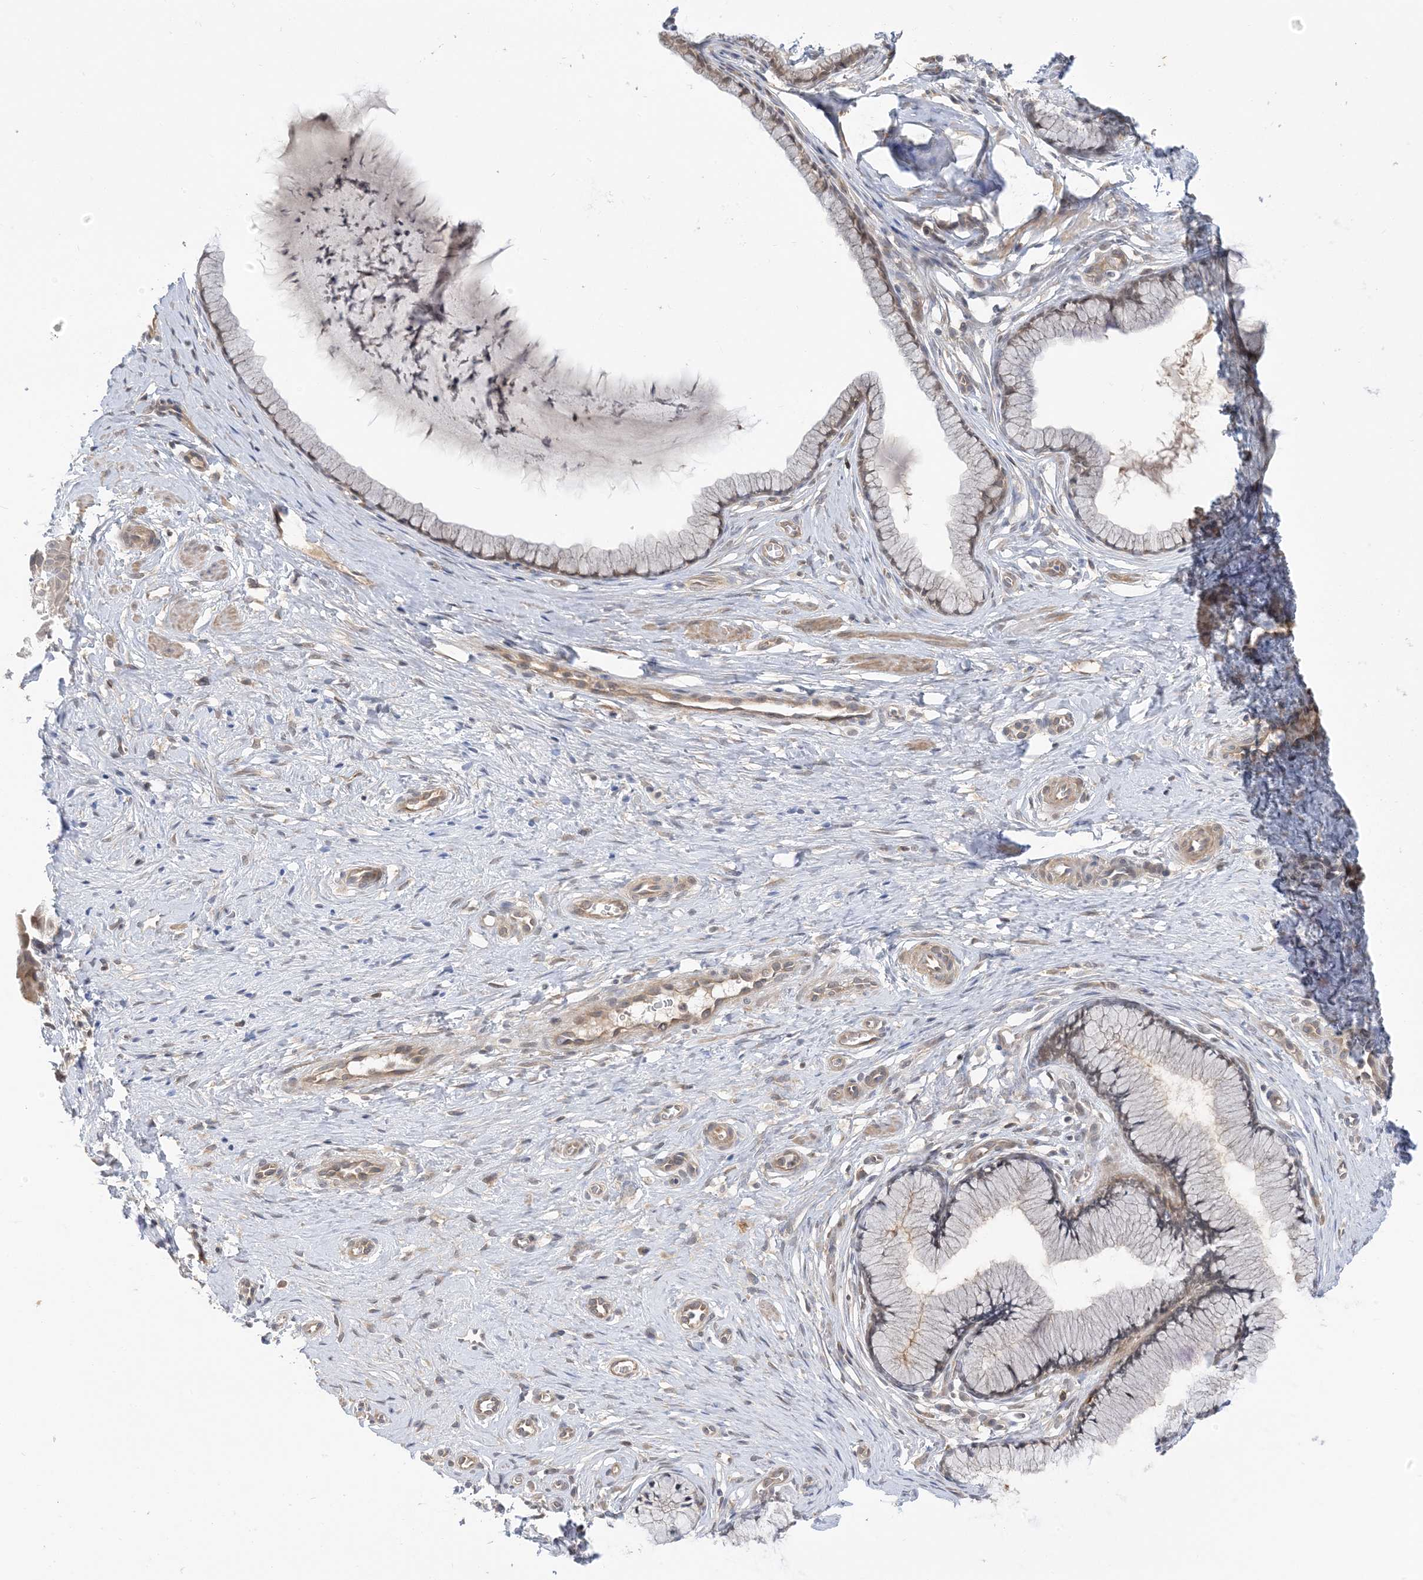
{"staining": {"intensity": "weak", "quantity": ">75%", "location": "cytoplasmic/membranous"}, "tissue": "cervix", "cell_type": "Glandular cells", "image_type": "normal", "snomed": [{"axis": "morphology", "description": "Normal tissue, NOS"}, {"axis": "topography", "description": "Cervix"}], "caption": "About >75% of glandular cells in unremarkable cervix show weak cytoplasmic/membranous protein expression as visualized by brown immunohistochemical staining.", "gene": "WDR26", "patient": {"sex": "female", "age": 36}}